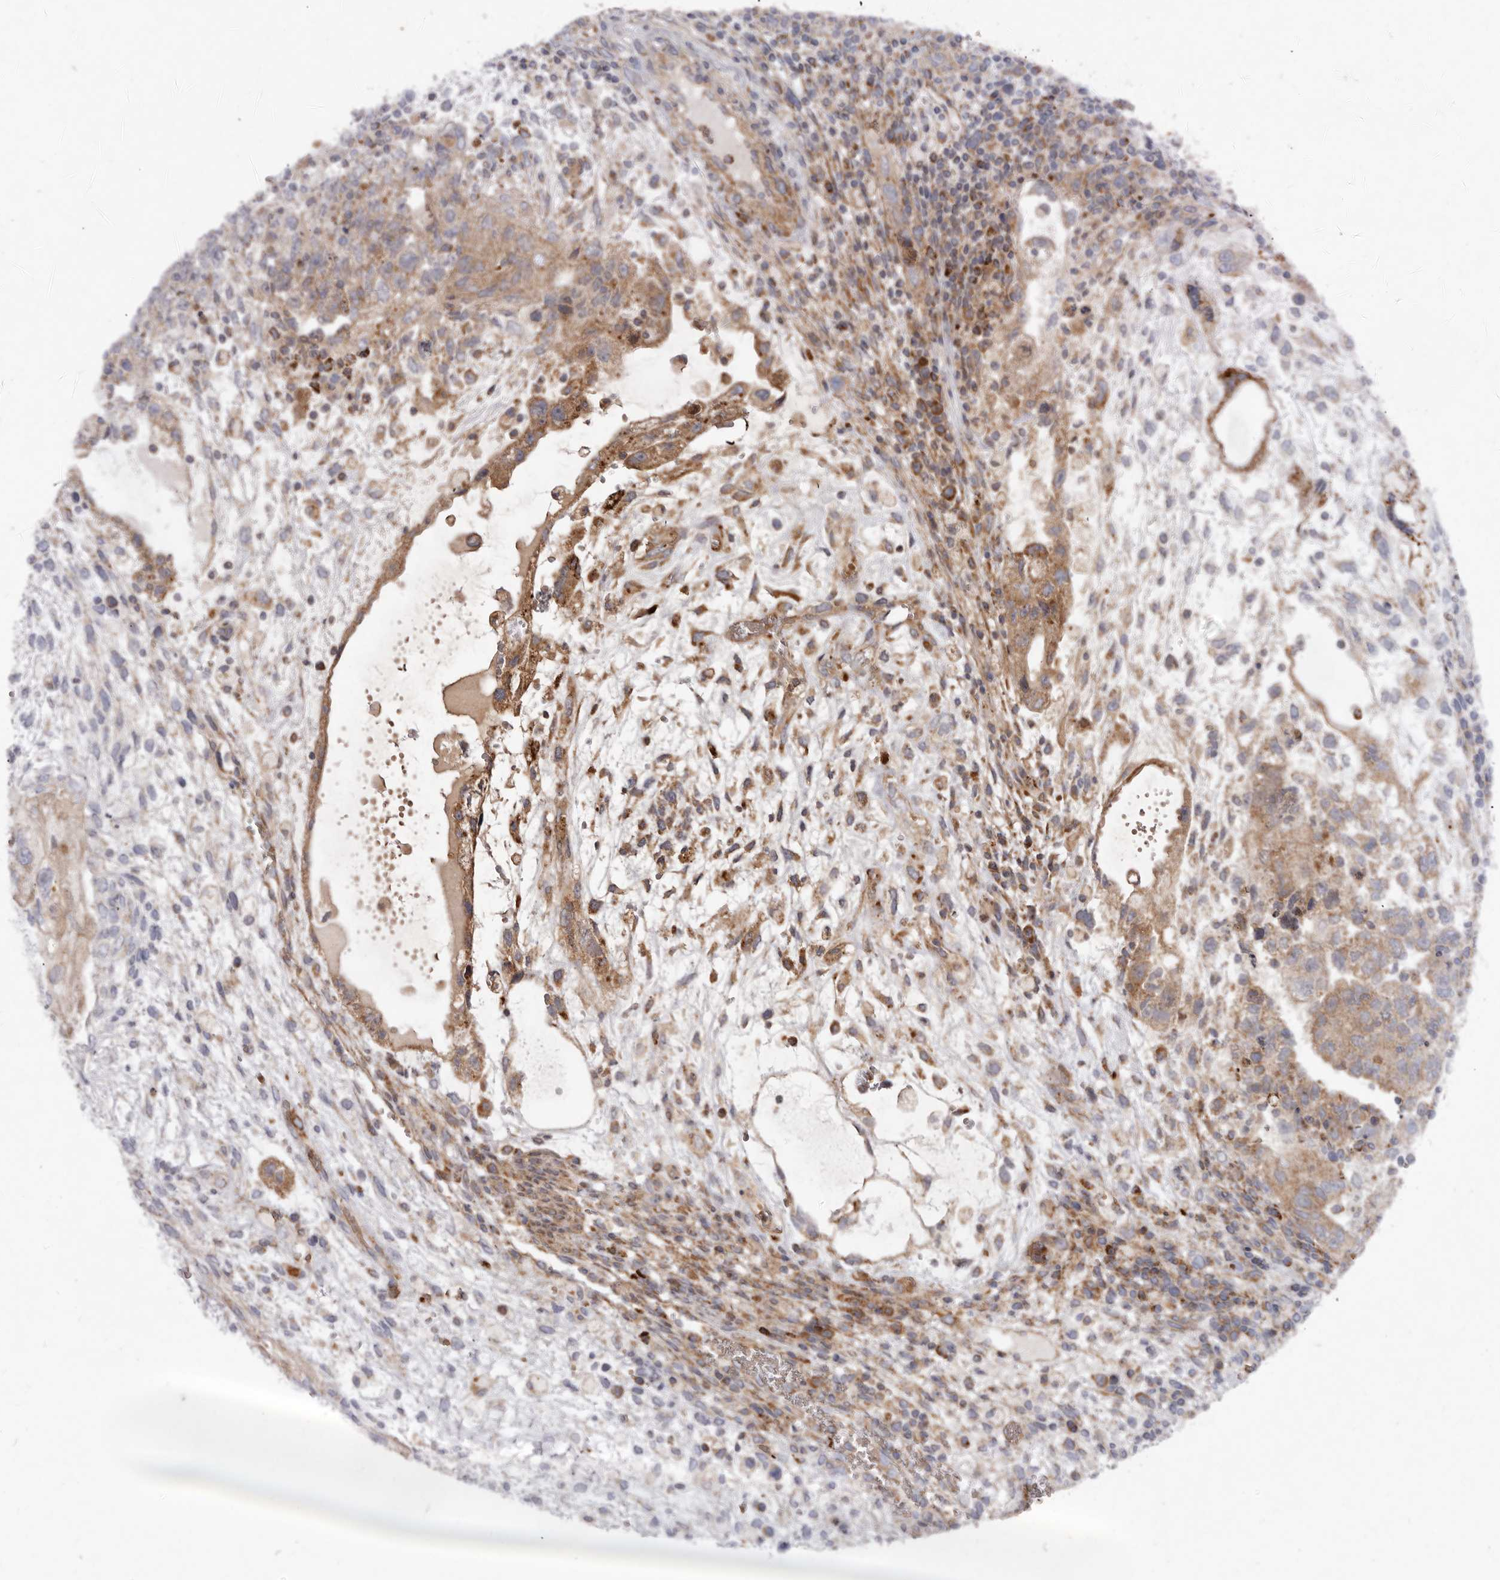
{"staining": {"intensity": "moderate", "quantity": ">75%", "location": "cytoplasmic/membranous"}, "tissue": "testis cancer", "cell_type": "Tumor cells", "image_type": "cancer", "snomed": [{"axis": "morphology", "description": "Carcinoma, Embryonal, NOS"}, {"axis": "topography", "description": "Testis"}], "caption": "Testis cancer (embryonal carcinoma) stained with a protein marker exhibits moderate staining in tumor cells.", "gene": "GOT1L1", "patient": {"sex": "male", "age": 36}}